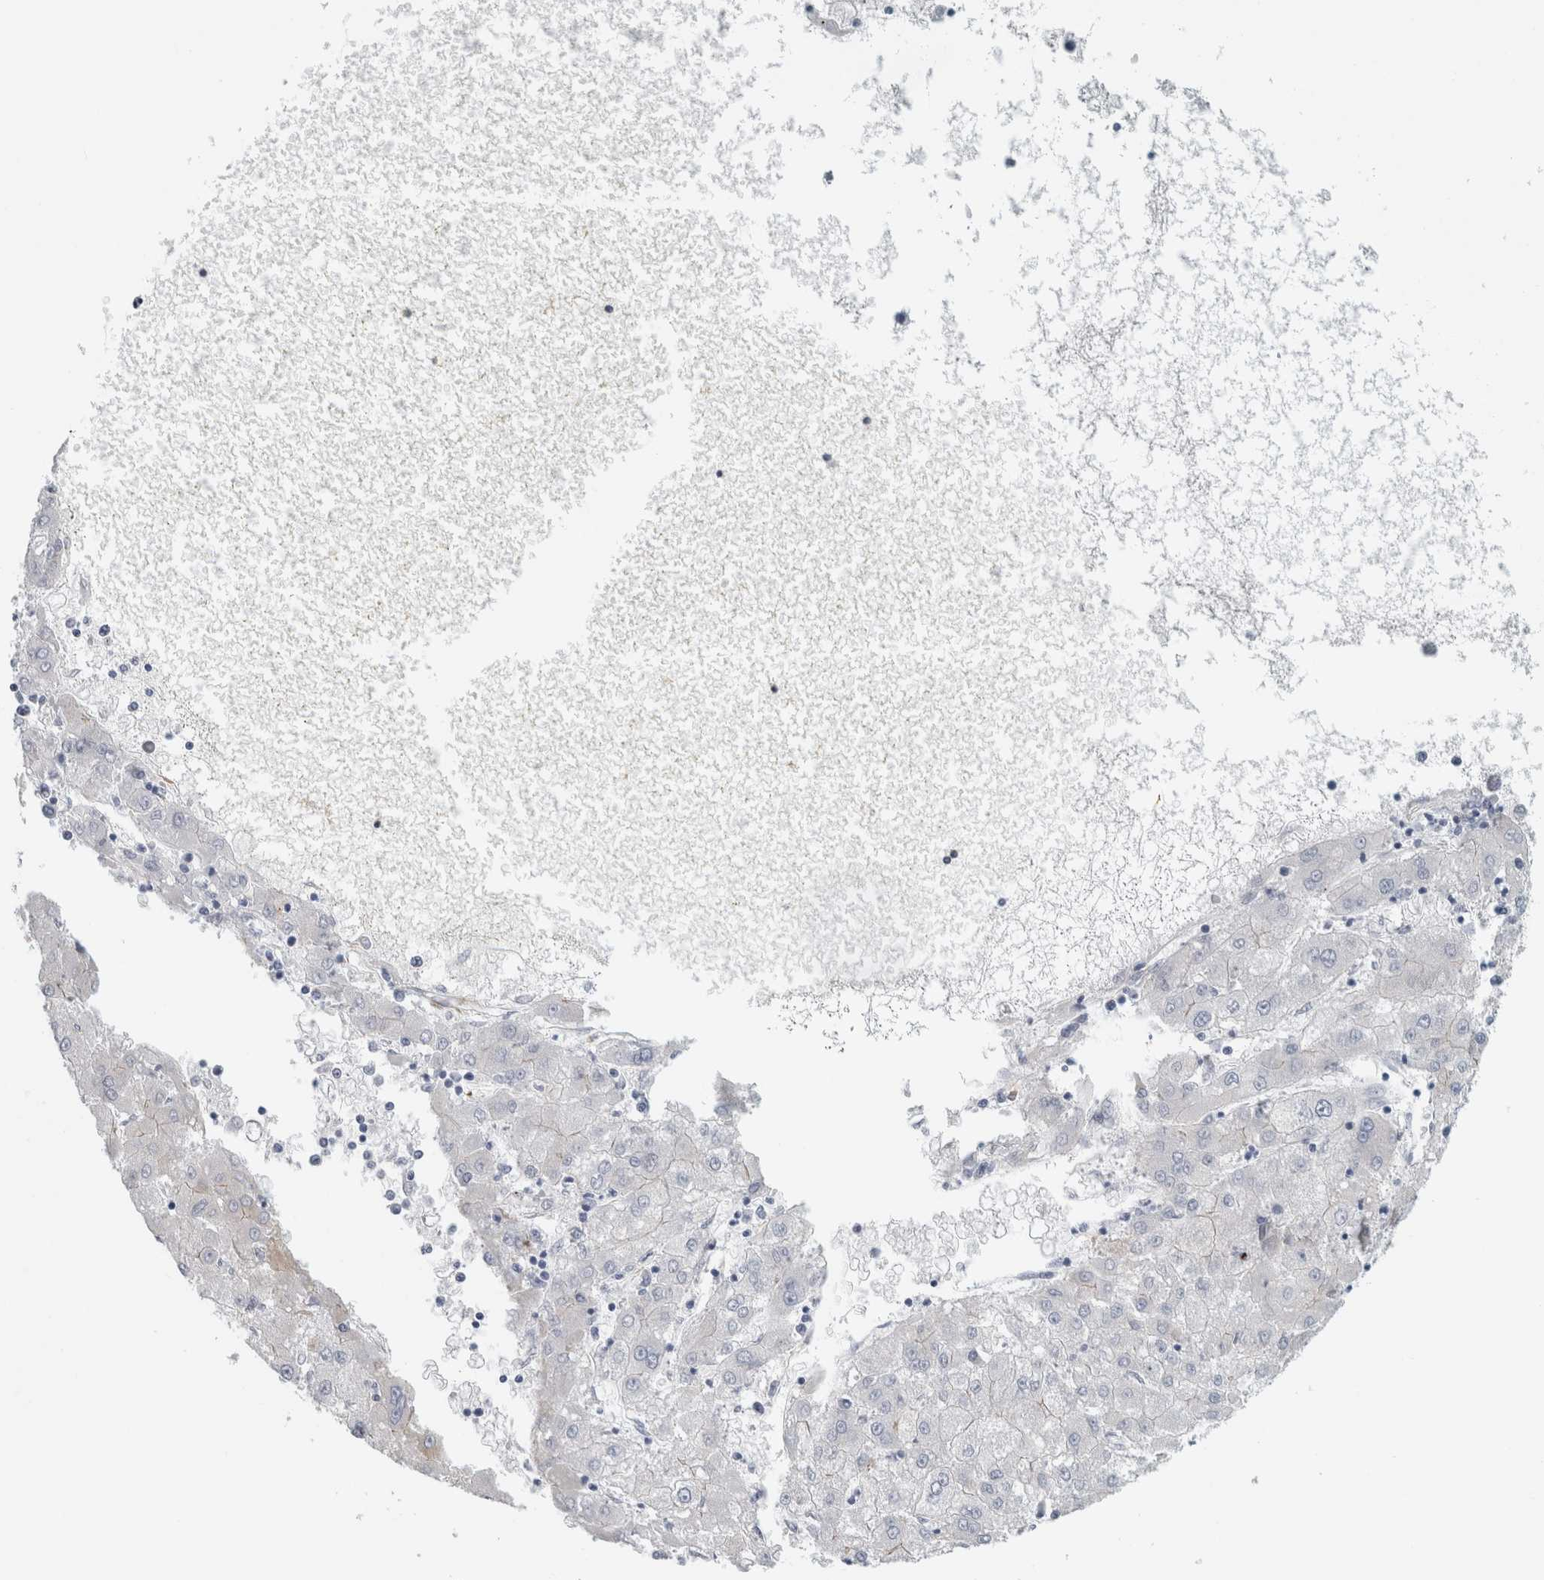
{"staining": {"intensity": "negative", "quantity": "none", "location": "none"}, "tissue": "liver cancer", "cell_type": "Tumor cells", "image_type": "cancer", "snomed": [{"axis": "morphology", "description": "Carcinoma, Hepatocellular, NOS"}, {"axis": "topography", "description": "Liver"}], "caption": "Photomicrograph shows no protein staining in tumor cells of hepatocellular carcinoma (liver) tissue. (DAB immunohistochemistry visualized using brightfield microscopy, high magnification).", "gene": "B3GNT3", "patient": {"sex": "male", "age": 72}}